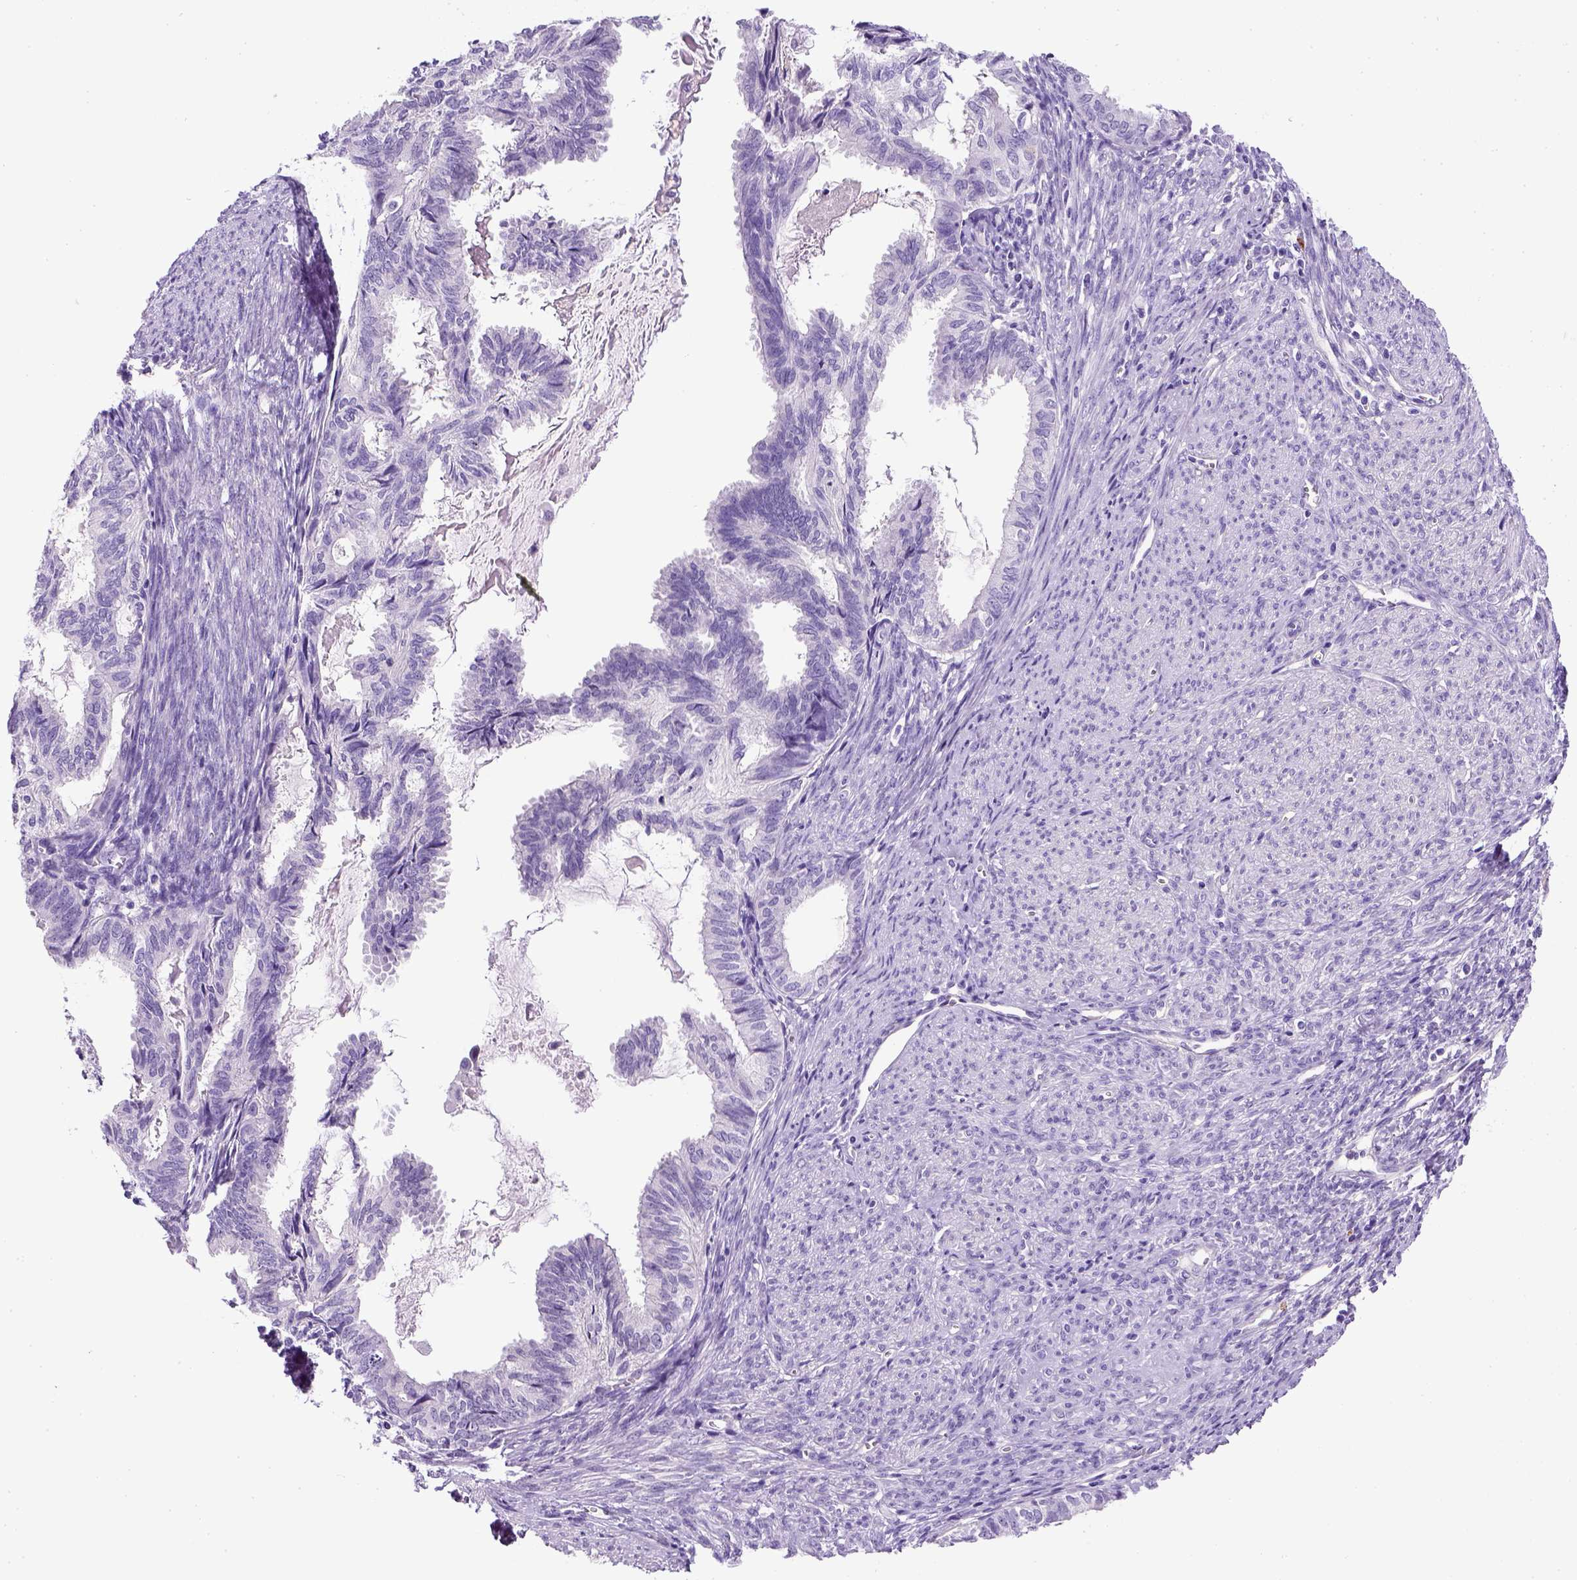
{"staining": {"intensity": "negative", "quantity": "none", "location": "none"}, "tissue": "endometrial cancer", "cell_type": "Tumor cells", "image_type": "cancer", "snomed": [{"axis": "morphology", "description": "Adenocarcinoma, NOS"}, {"axis": "topography", "description": "Endometrium"}], "caption": "Photomicrograph shows no significant protein positivity in tumor cells of adenocarcinoma (endometrial). (Stains: DAB immunohistochemistry with hematoxylin counter stain, Microscopy: brightfield microscopy at high magnification).", "gene": "KRT71", "patient": {"sex": "female", "age": 86}}